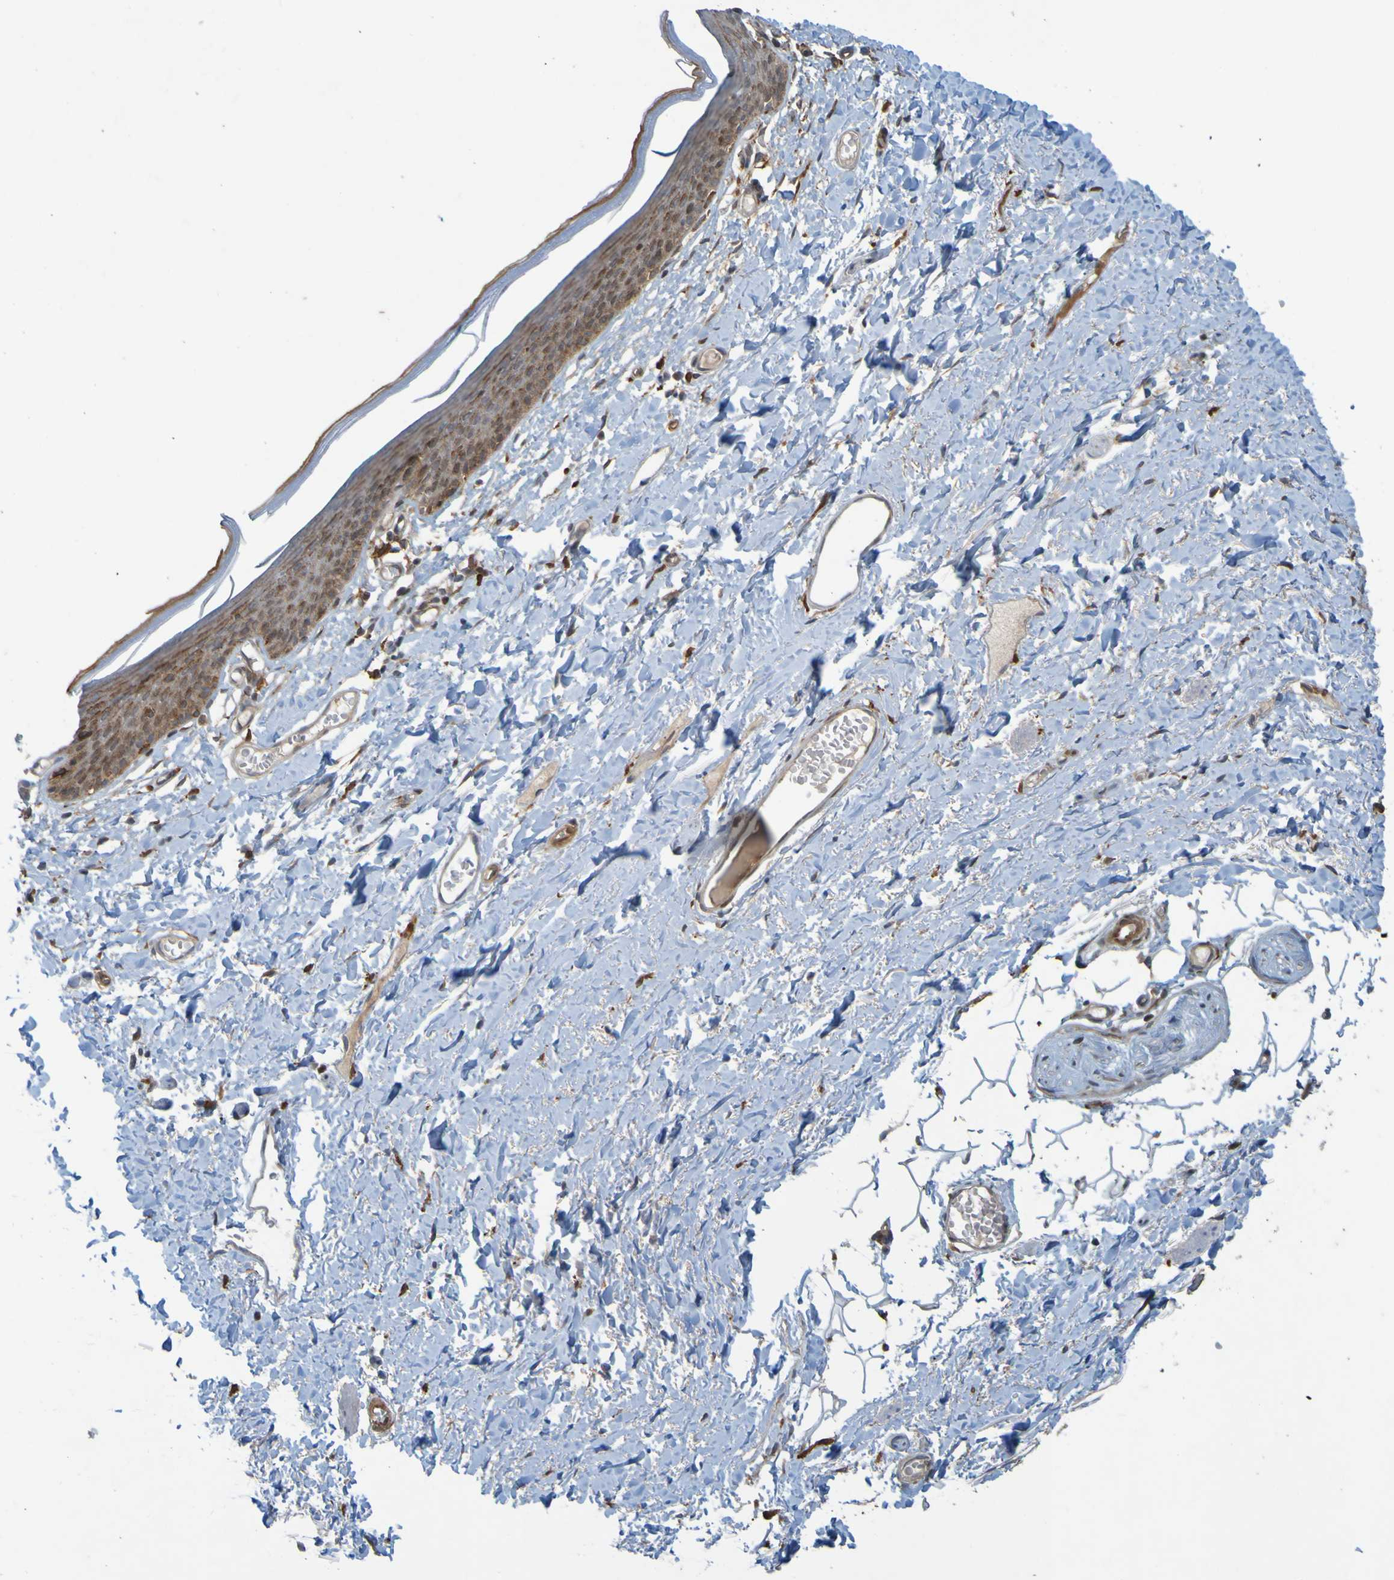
{"staining": {"intensity": "moderate", "quantity": ">75%", "location": "cytoplasmic/membranous"}, "tissue": "skin", "cell_type": "Epidermal cells", "image_type": "normal", "snomed": [{"axis": "morphology", "description": "Normal tissue, NOS"}, {"axis": "topography", "description": "Vulva"}], "caption": "Immunohistochemistry (IHC) histopathology image of unremarkable skin: skin stained using immunohistochemistry displays medium levels of moderate protein expression localized specifically in the cytoplasmic/membranous of epidermal cells, appearing as a cytoplasmic/membranous brown color.", "gene": "GUCY1A1", "patient": {"sex": "female", "age": 54}}